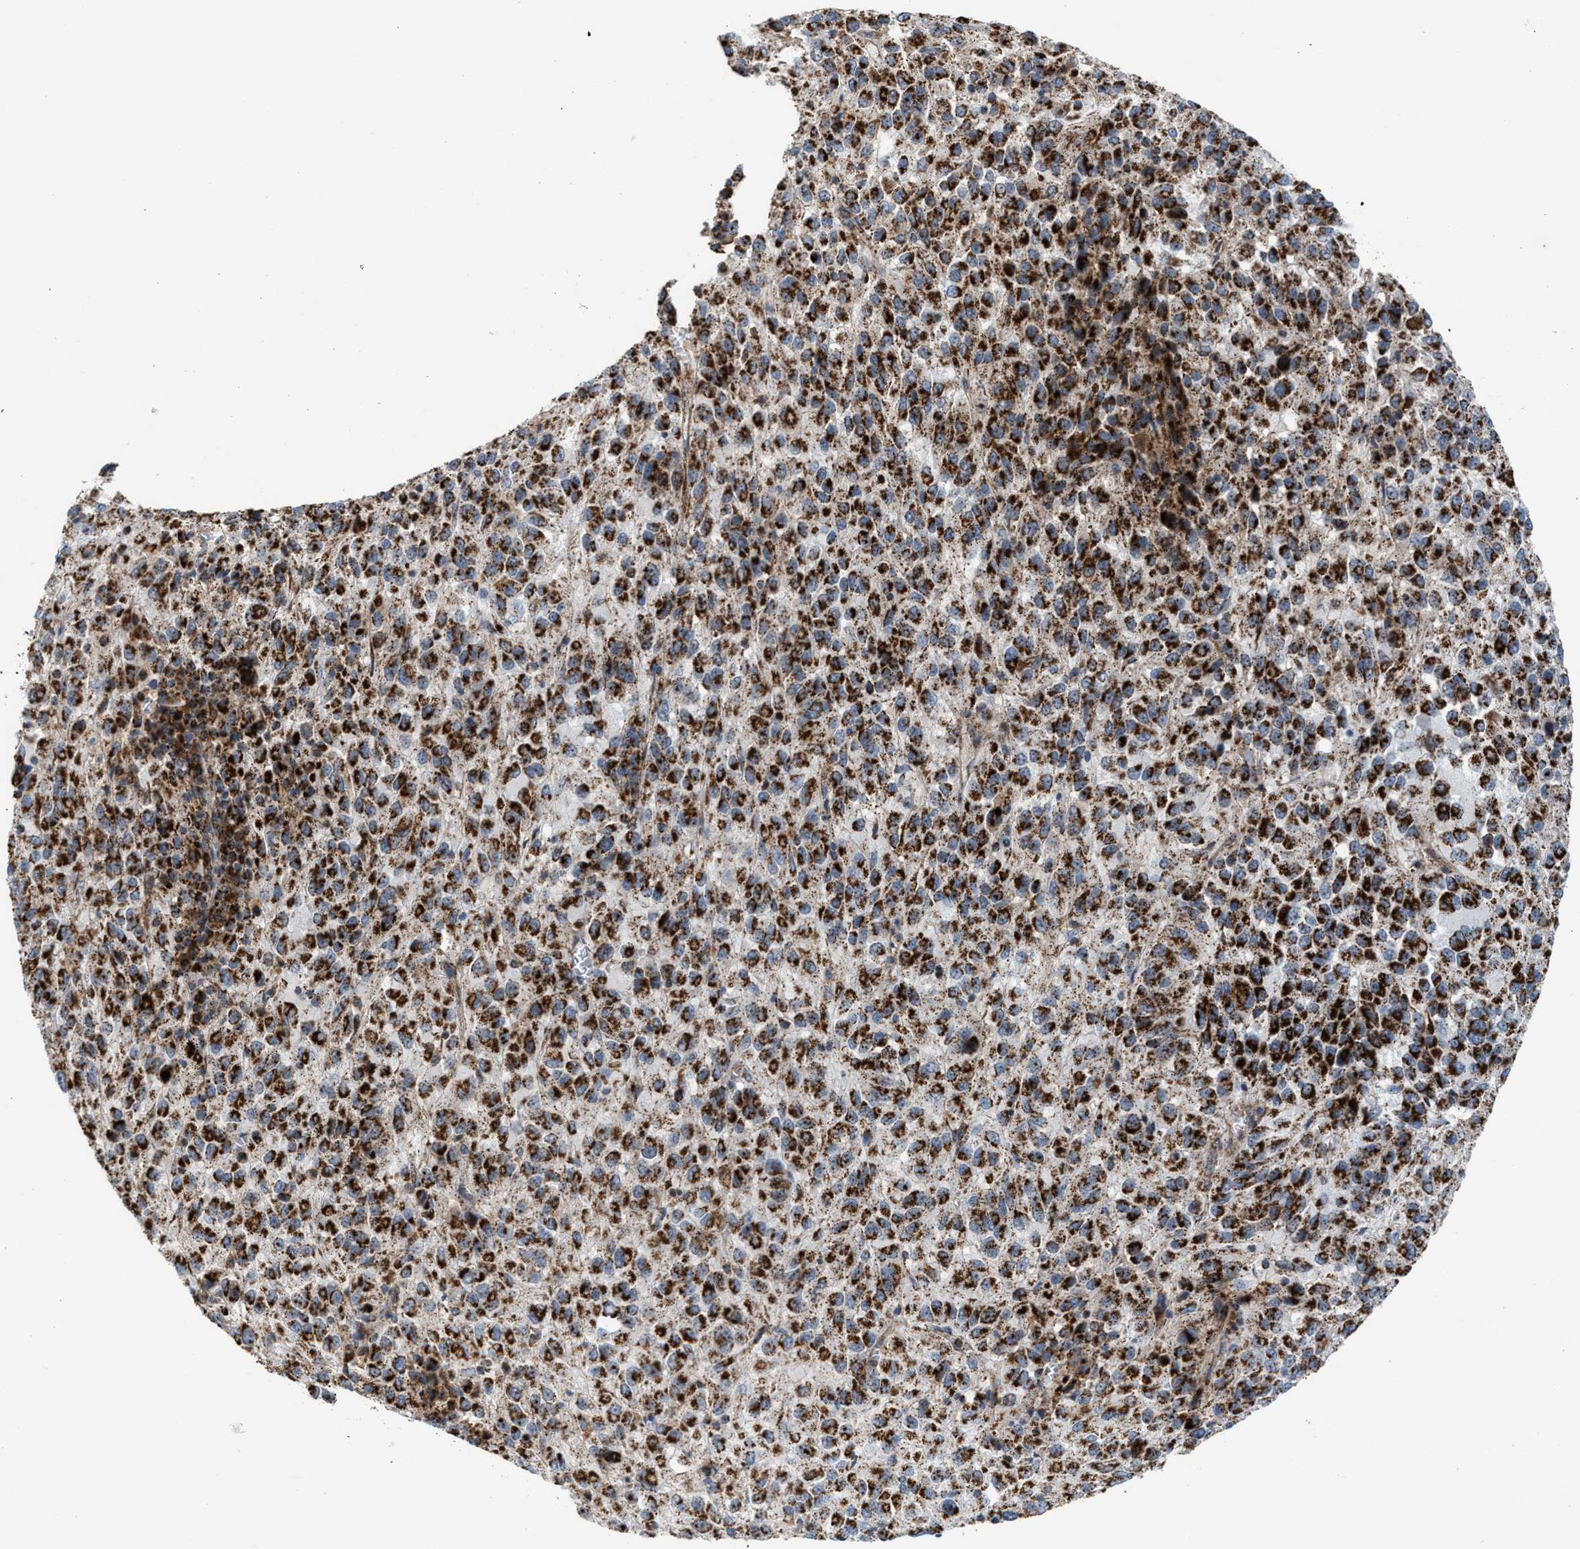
{"staining": {"intensity": "strong", "quantity": ">75%", "location": "cytoplasmic/membranous"}, "tissue": "melanoma", "cell_type": "Tumor cells", "image_type": "cancer", "snomed": [{"axis": "morphology", "description": "Malignant melanoma, Metastatic site"}, {"axis": "topography", "description": "Lung"}], "caption": "Immunohistochemical staining of human malignant melanoma (metastatic site) exhibits high levels of strong cytoplasmic/membranous staining in approximately >75% of tumor cells. The protein is stained brown, and the nuclei are stained in blue (DAB (3,3'-diaminobenzidine) IHC with brightfield microscopy, high magnification).", "gene": "PMPCA", "patient": {"sex": "male", "age": 64}}